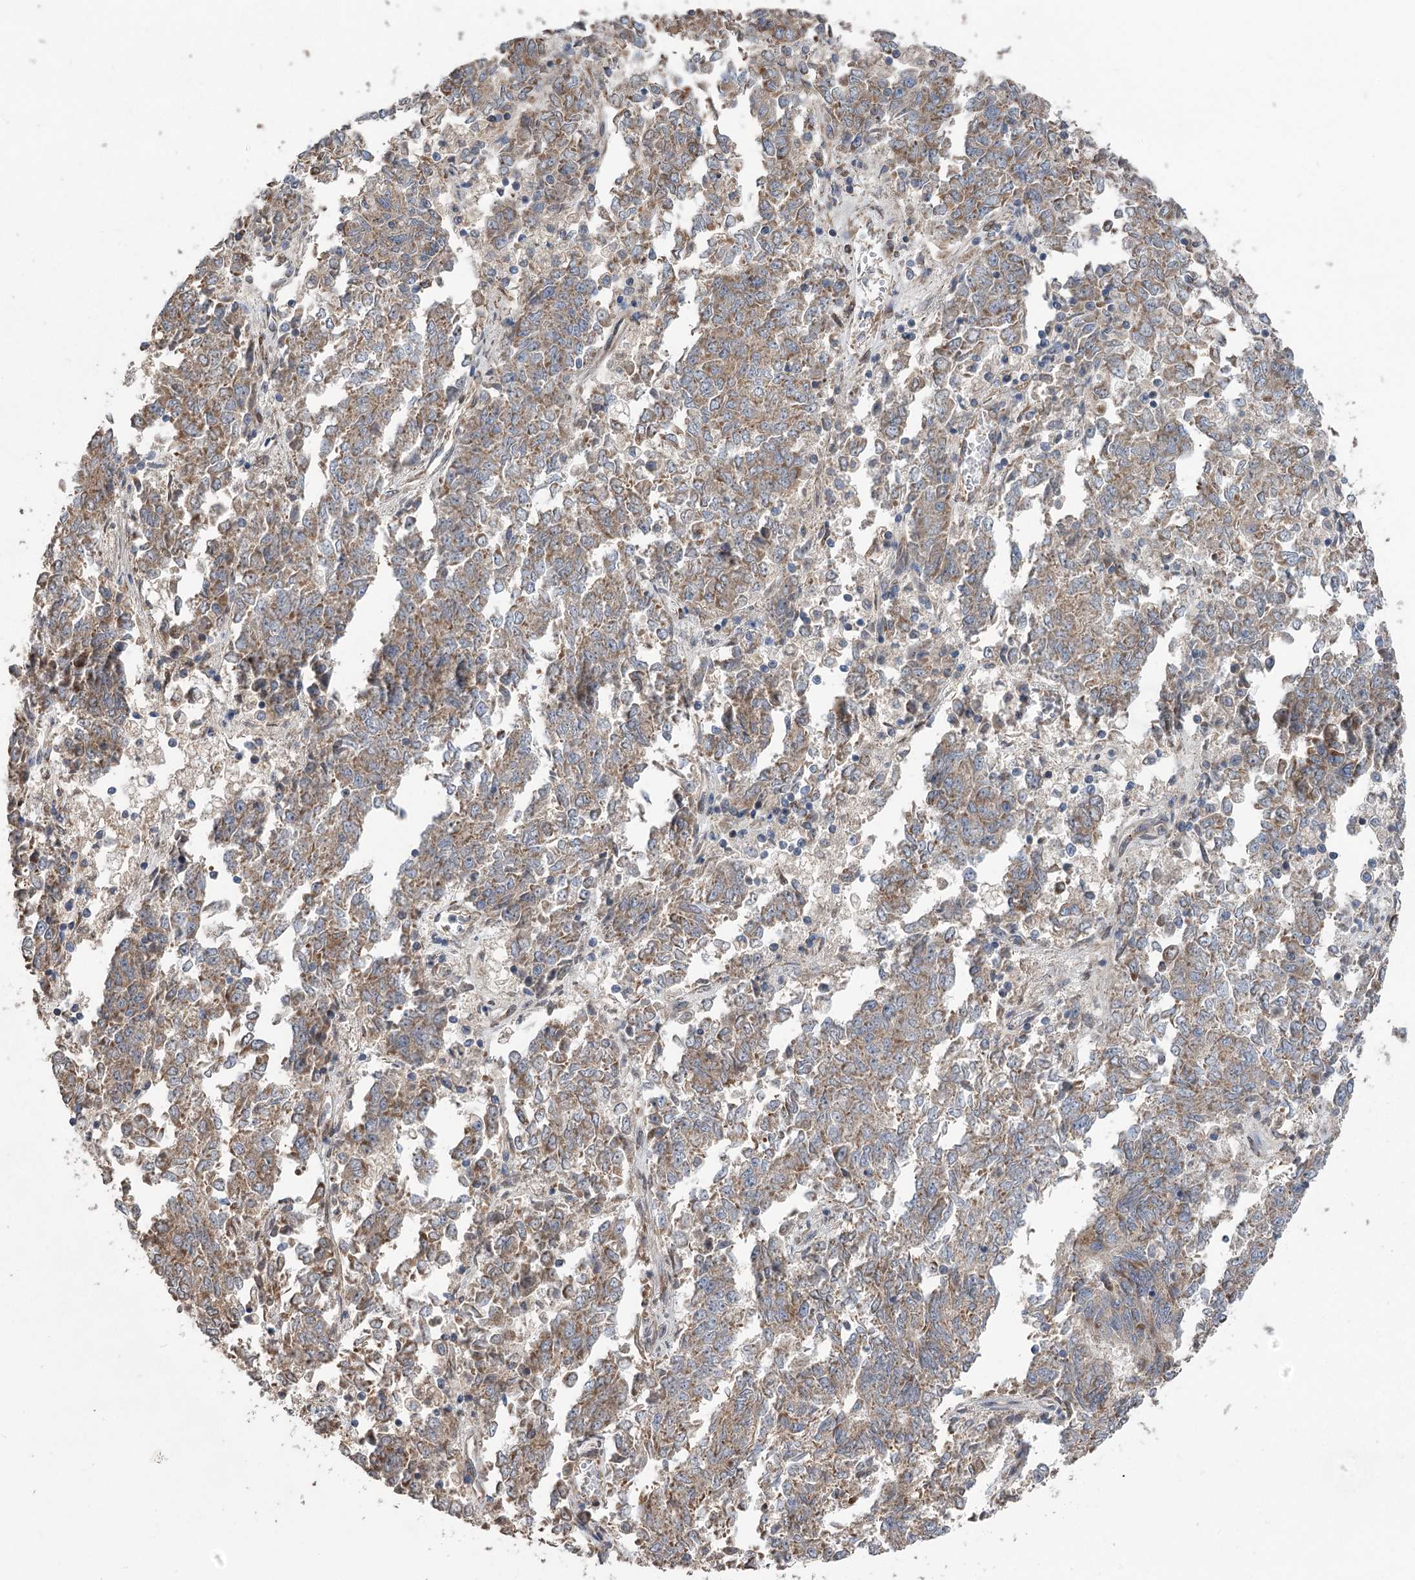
{"staining": {"intensity": "moderate", "quantity": ">75%", "location": "cytoplasmic/membranous"}, "tissue": "endometrial cancer", "cell_type": "Tumor cells", "image_type": "cancer", "snomed": [{"axis": "morphology", "description": "Adenocarcinoma, NOS"}, {"axis": "topography", "description": "Endometrium"}], "caption": "Human adenocarcinoma (endometrial) stained with a protein marker exhibits moderate staining in tumor cells.", "gene": "RWDD4", "patient": {"sex": "female", "age": 80}}